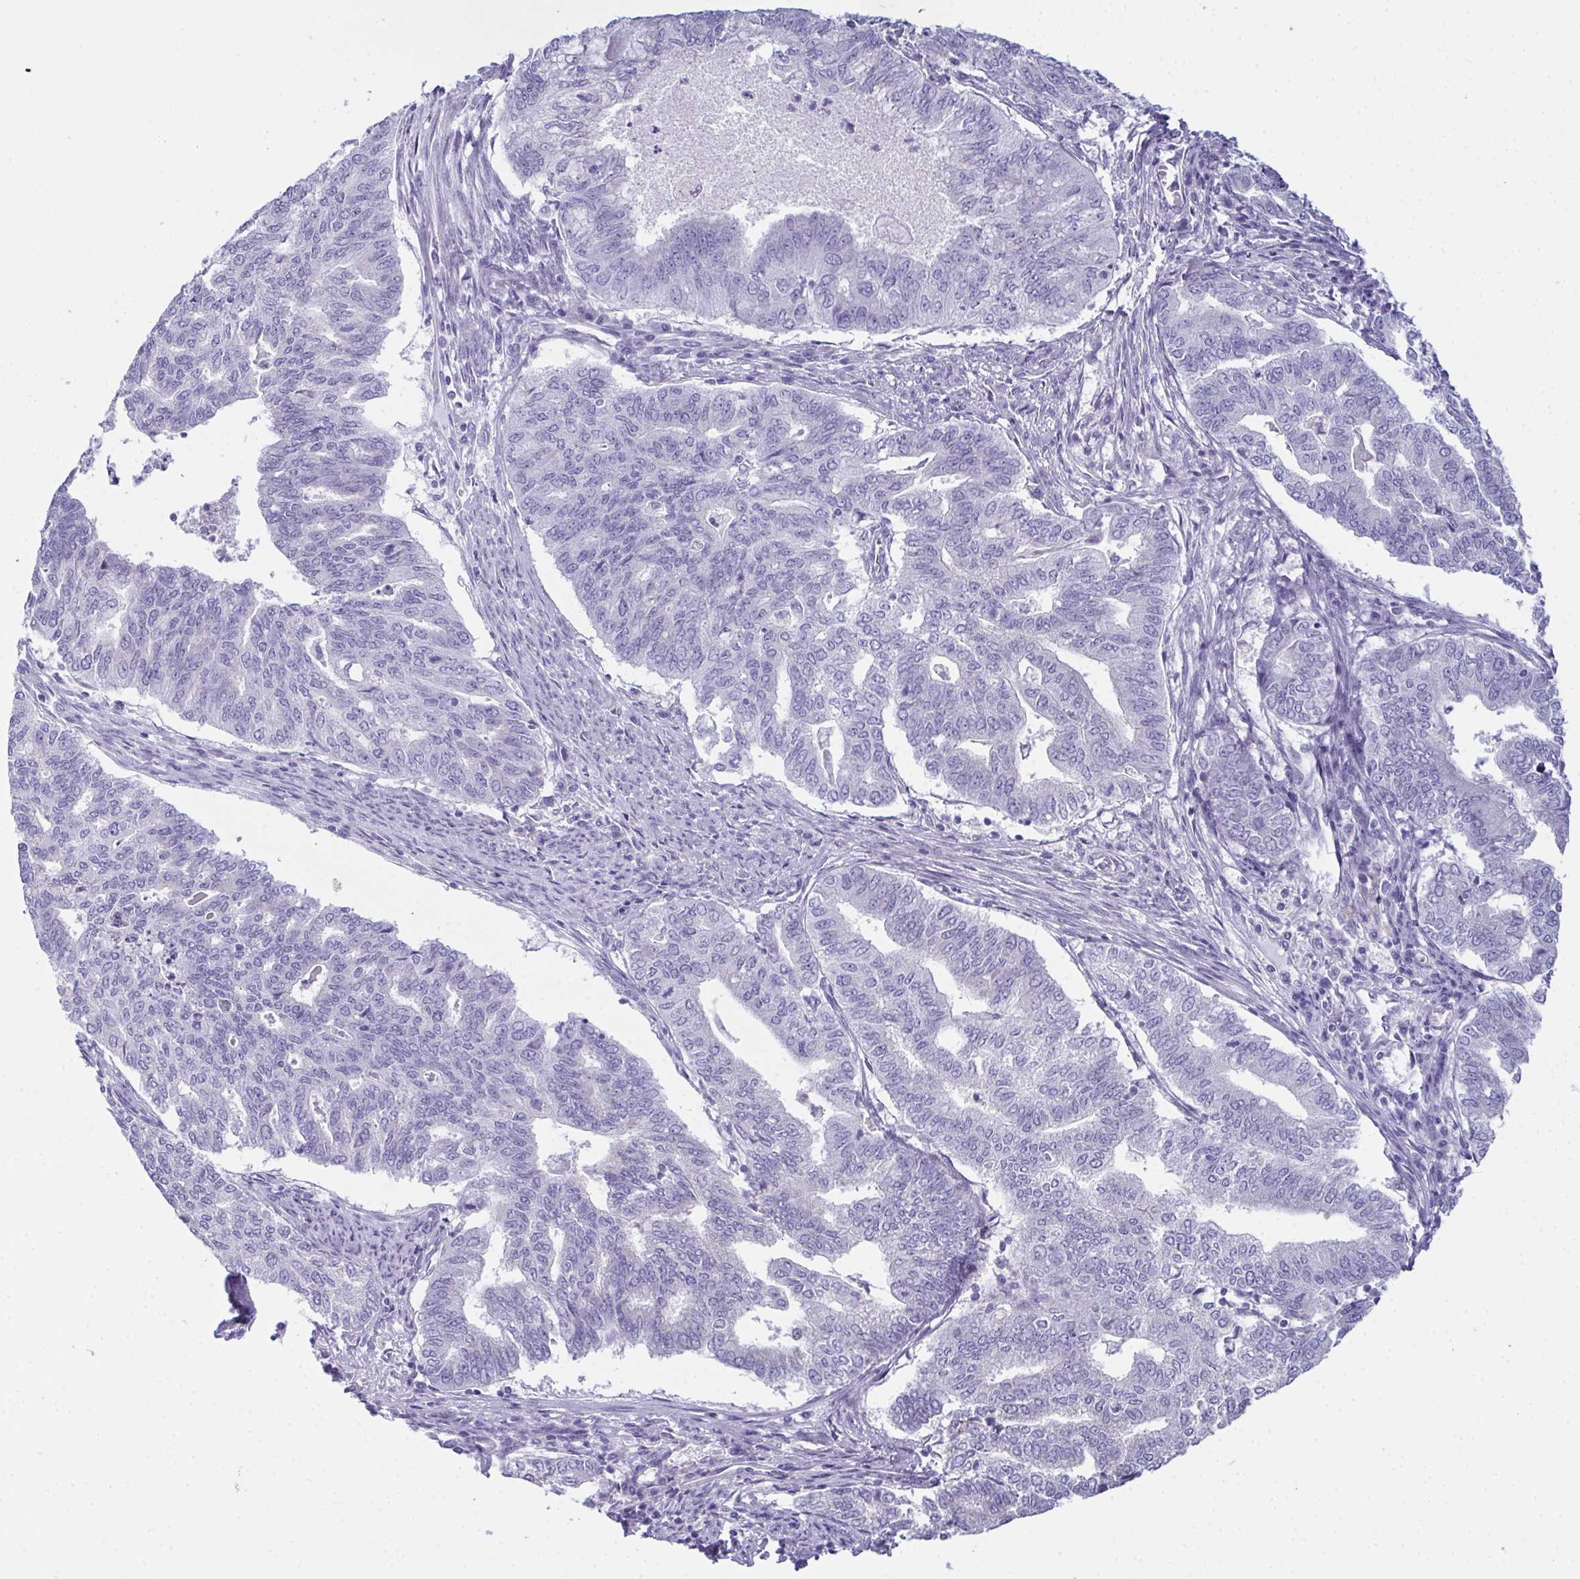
{"staining": {"intensity": "negative", "quantity": "none", "location": "none"}, "tissue": "endometrial cancer", "cell_type": "Tumor cells", "image_type": "cancer", "snomed": [{"axis": "morphology", "description": "Adenocarcinoma, NOS"}, {"axis": "topography", "description": "Endometrium"}], "caption": "IHC photomicrograph of endometrial cancer stained for a protein (brown), which exhibits no staining in tumor cells.", "gene": "TEX19", "patient": {"sex": "female", "age": 79}}